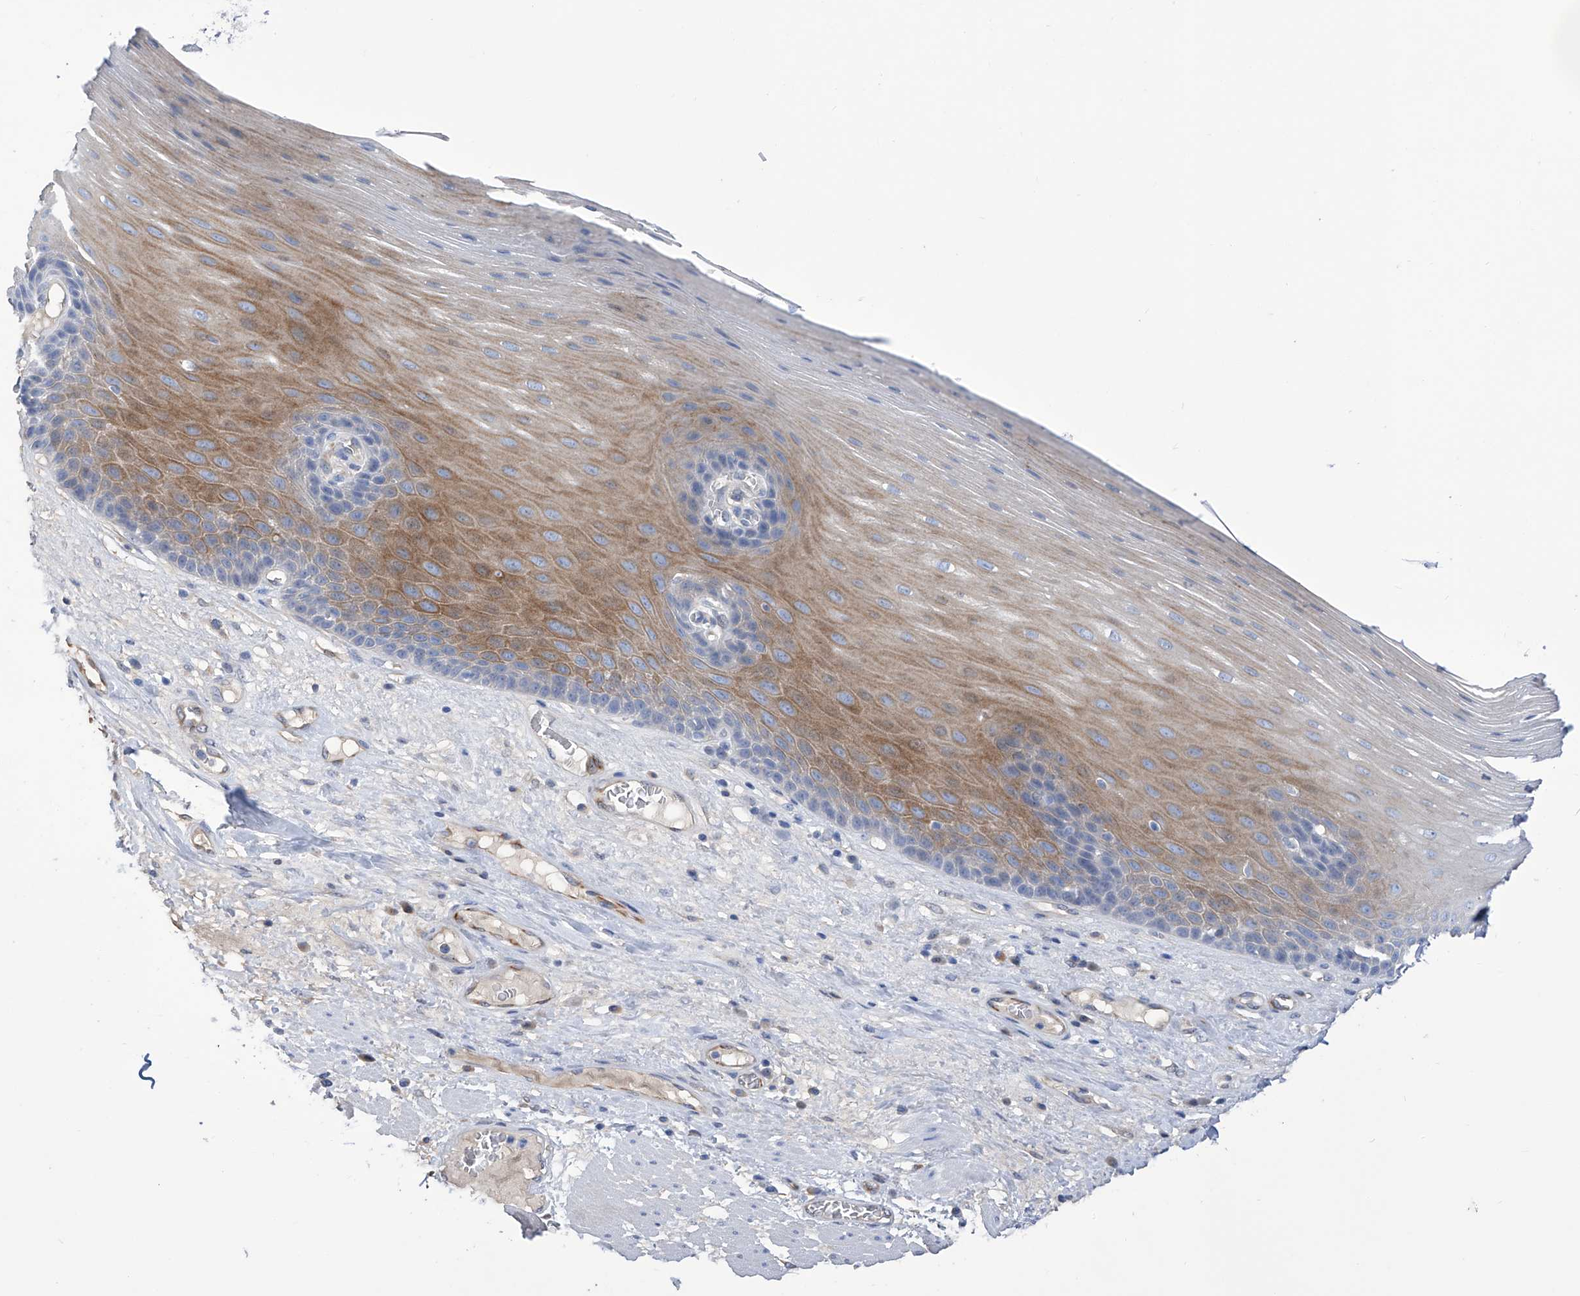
{"staining": {"intensity": "moderate", "quantity": "25%-75%", "location": "cytoplasmic/membranous"}, "tissue": "esophagus", "cell_type": "Squamous epithelial cells", "image_type": "normal", "snomed": [{"axis": "morphology", "description": "Normal tissue, NOS"}, {"axis": "topography", "description": "Esophagus"}], "caption": "Esophagus stained with a brown dye reveals moderate cytoplasmic/membranous positive expression in about 25%-75% of squamous epithelial cells.", "gene": "PGM3", "patient": {"sex": "male", "age": 62}}